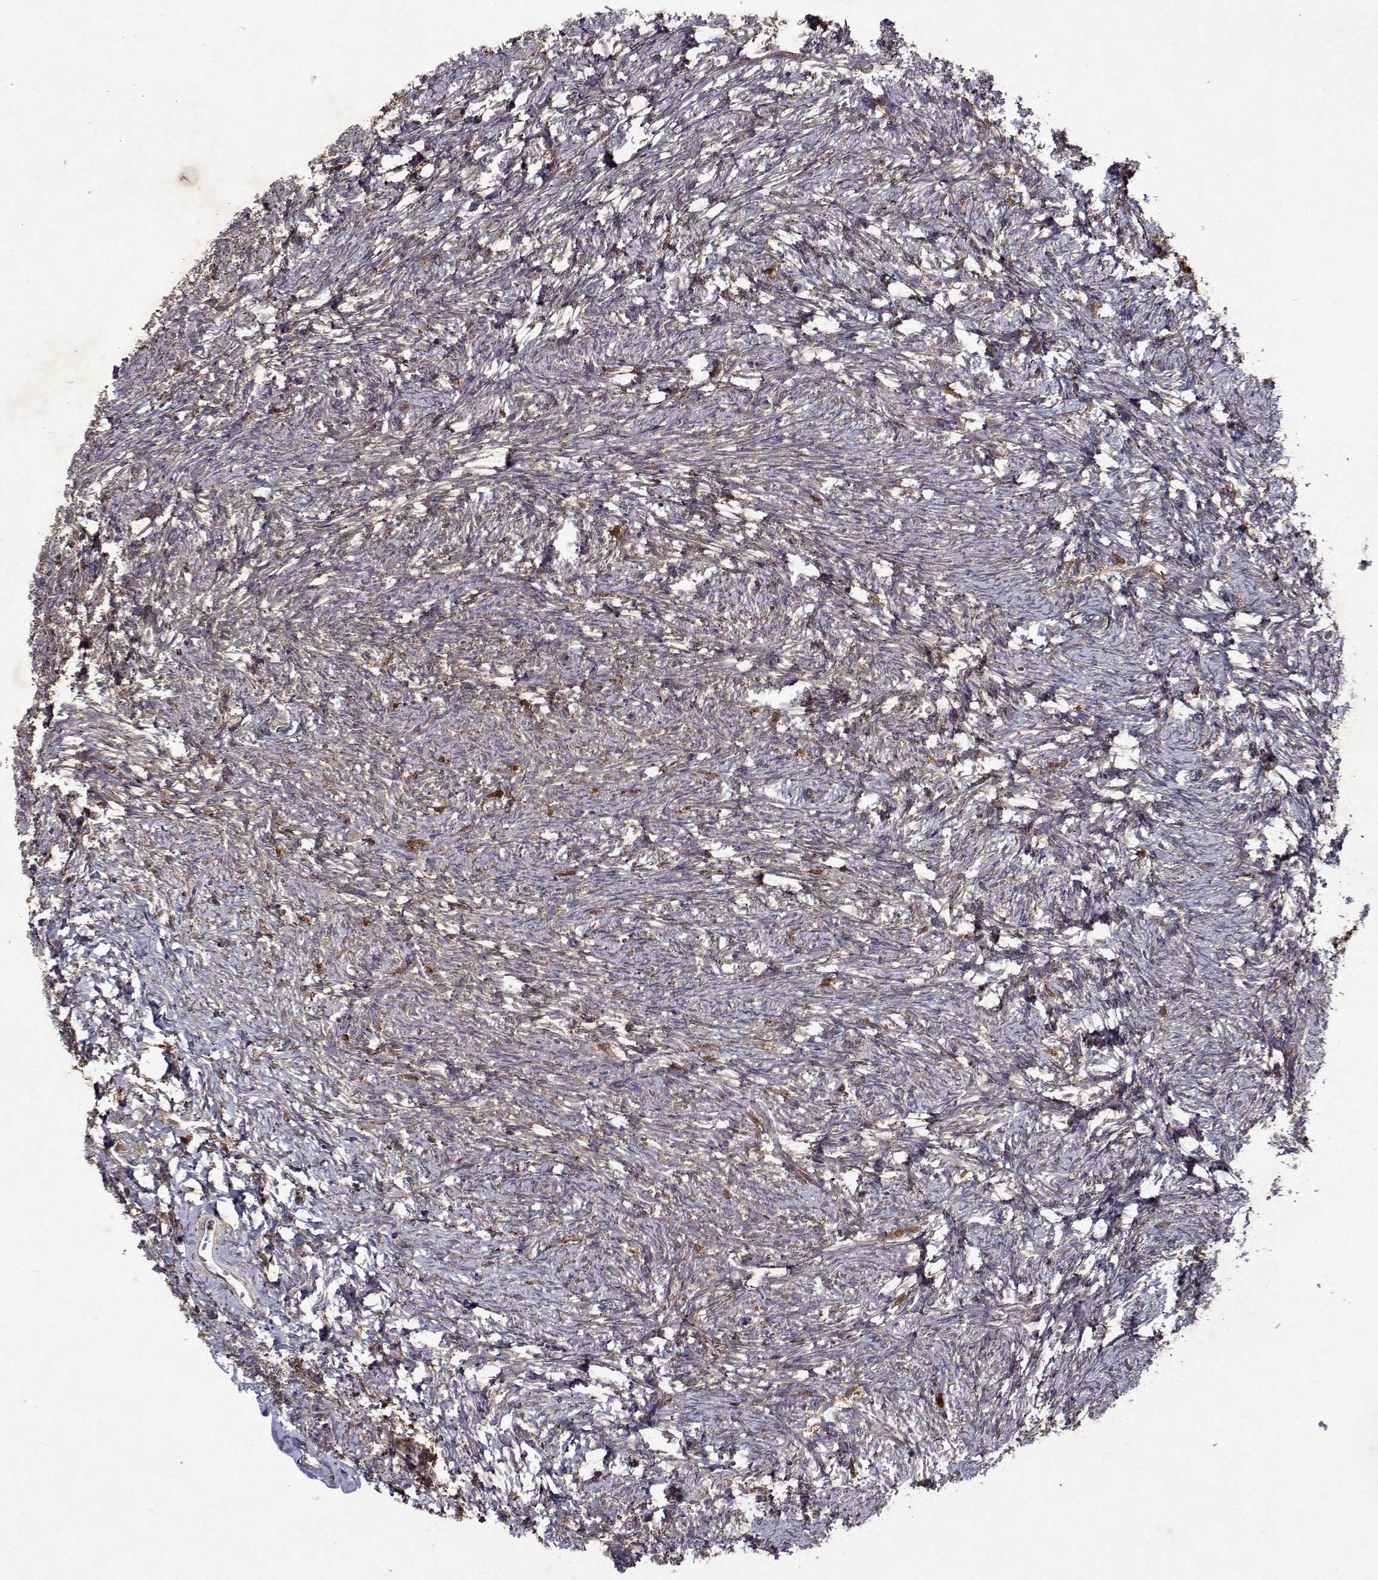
{"staining": {"intensity": "negative", "quantity": "none", "location": "none"}, "tissue": "ovary", "cell_type": "Follicle cells", "image_type": "normal", "snomed": [{"axis": "morphology", "description": "Normal tissue, NOS"}, {"axis": "topography", "description": "Ovary"}], "caption": "Follicle cells show no significant protein expression in benign ovary.", "gene": "APAF1", "patient": {"sex": "female", "age": 41}}